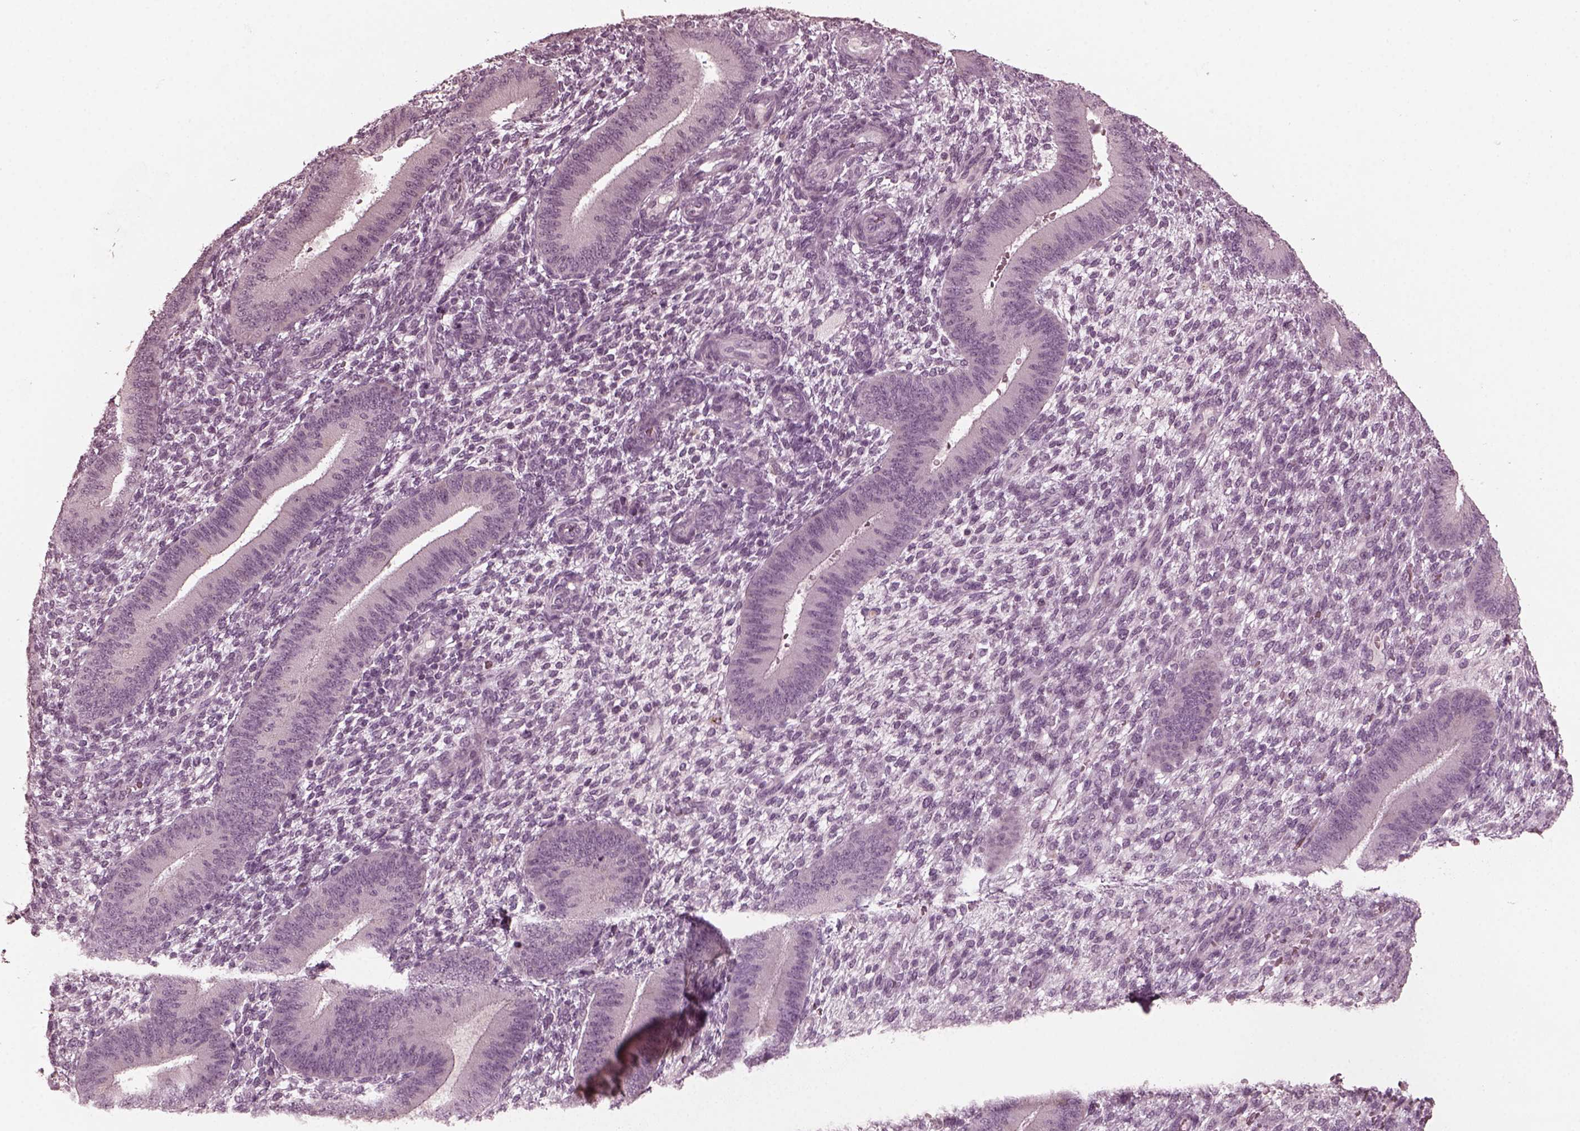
{"staining": {"intensity": "negative", "quantity": "none", "location": "none"}, "tissue": "endometrium", "cell_type": "Cells in endometrial stroma", "image_type": "normal", "snomed": [{"axis": "morphology", "description": "Normal tissue, NOS"}, {"axis": "topography", "description": "Endometrium"}], "caption": "Immunohistochemical staining of normal human endometrium displays no significant expression in cells in endometrial stroma. The staining was performed using DAB to visualize the protein expression in brown, while the nuclei were stained in blue with hematoxylin (Magnification: 20x).", "gene": "RCVRN", "patient": {"sex": "female", "age": 39}}